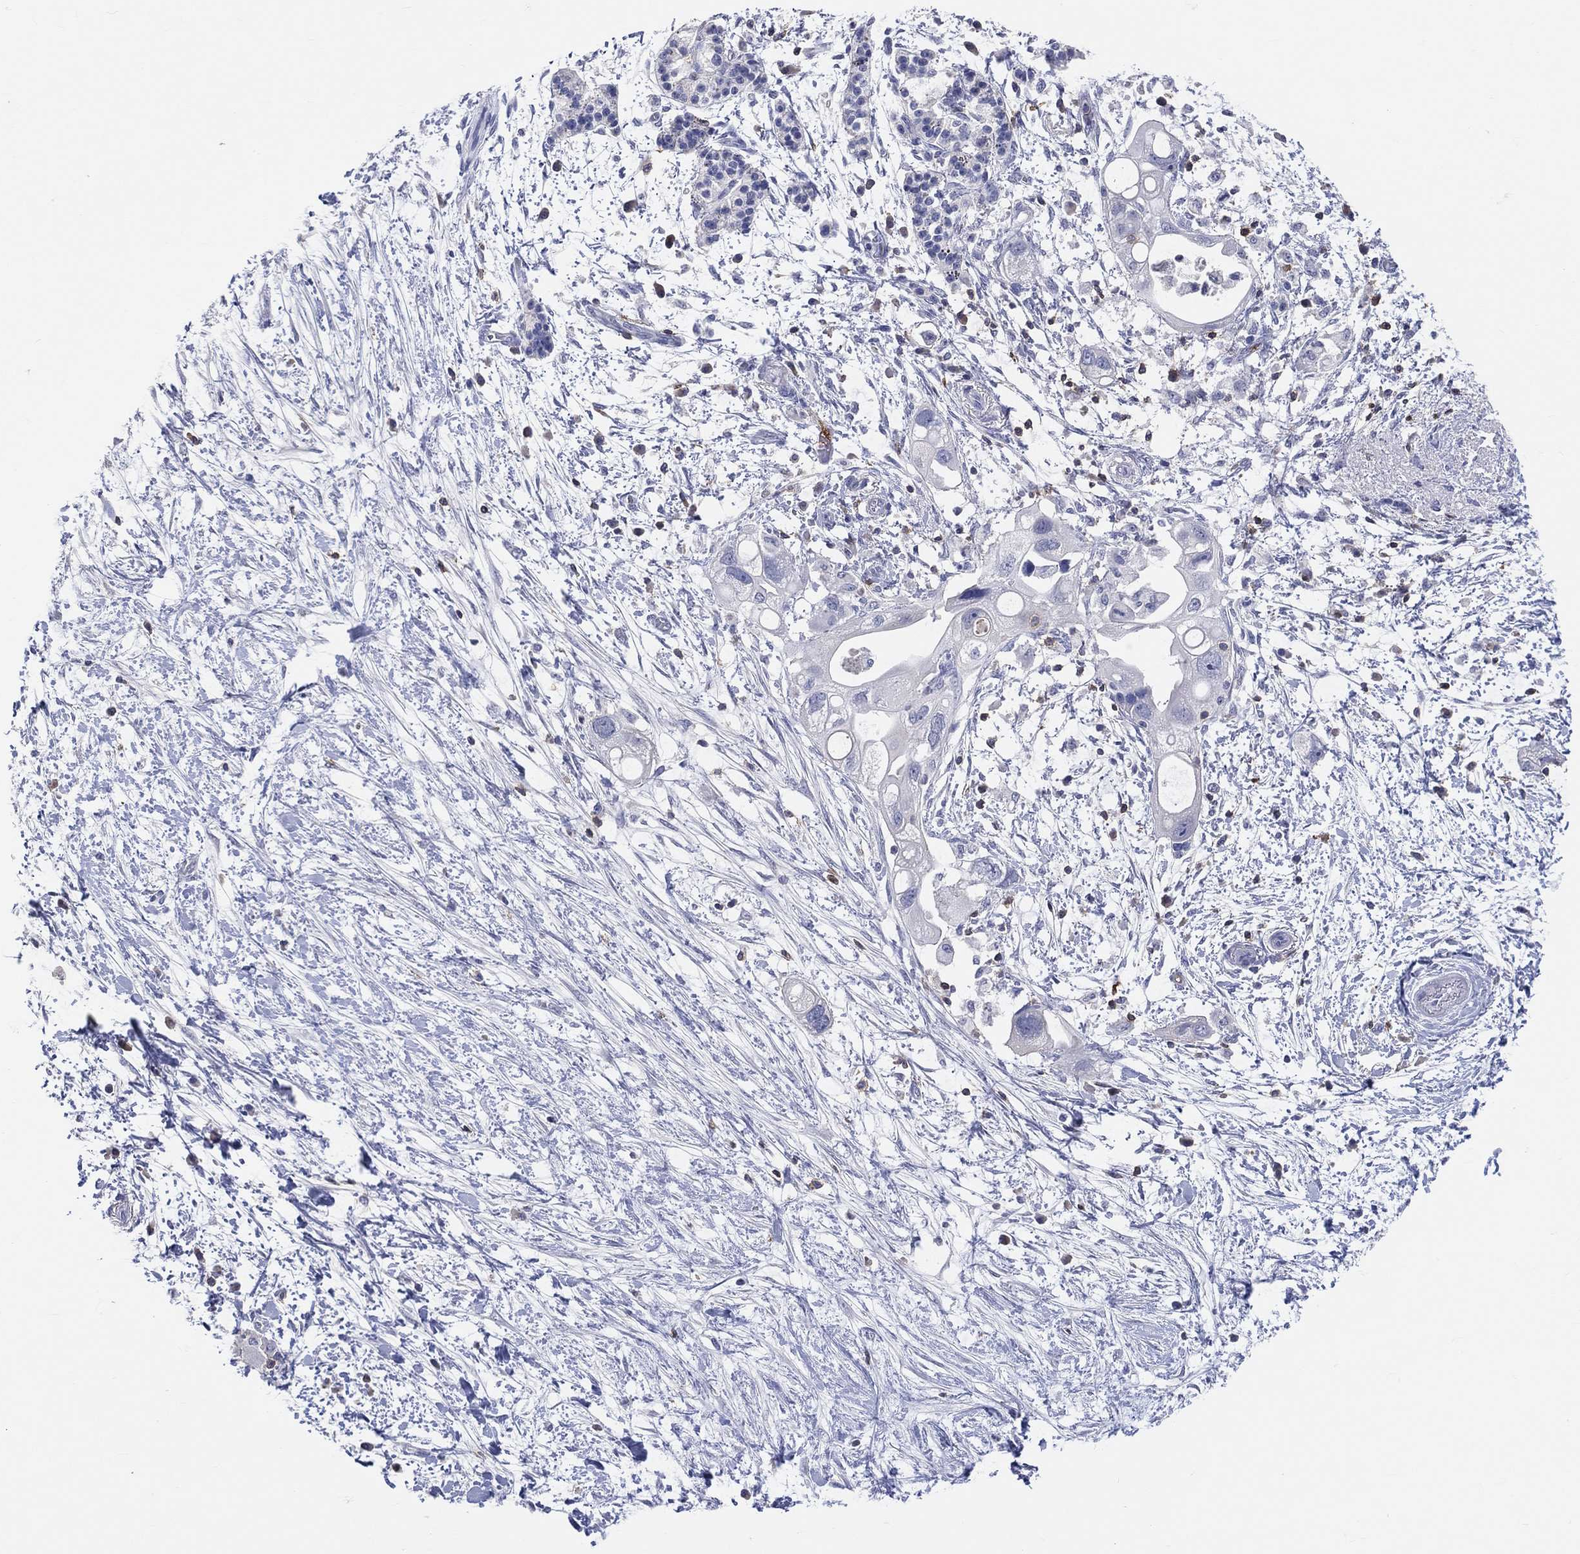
{"staining": {"intensity": "negative", "quantity": "none", "location": "none"}, "tissue": "pancreatic cancer", "cell_type": "Tumor cells", "image_type": "cancer", "snomed": [{"axis": "morphology", "description": "Adenocarcinoma, NOS"}, {"axis": "topography", "description": "Pancreas"}], "caption": "Tumor cells show no significant expression in adenocarcinoma (pancreatic).", "gene": "LAT", "patient": {"sex": "female", "age": 72}}